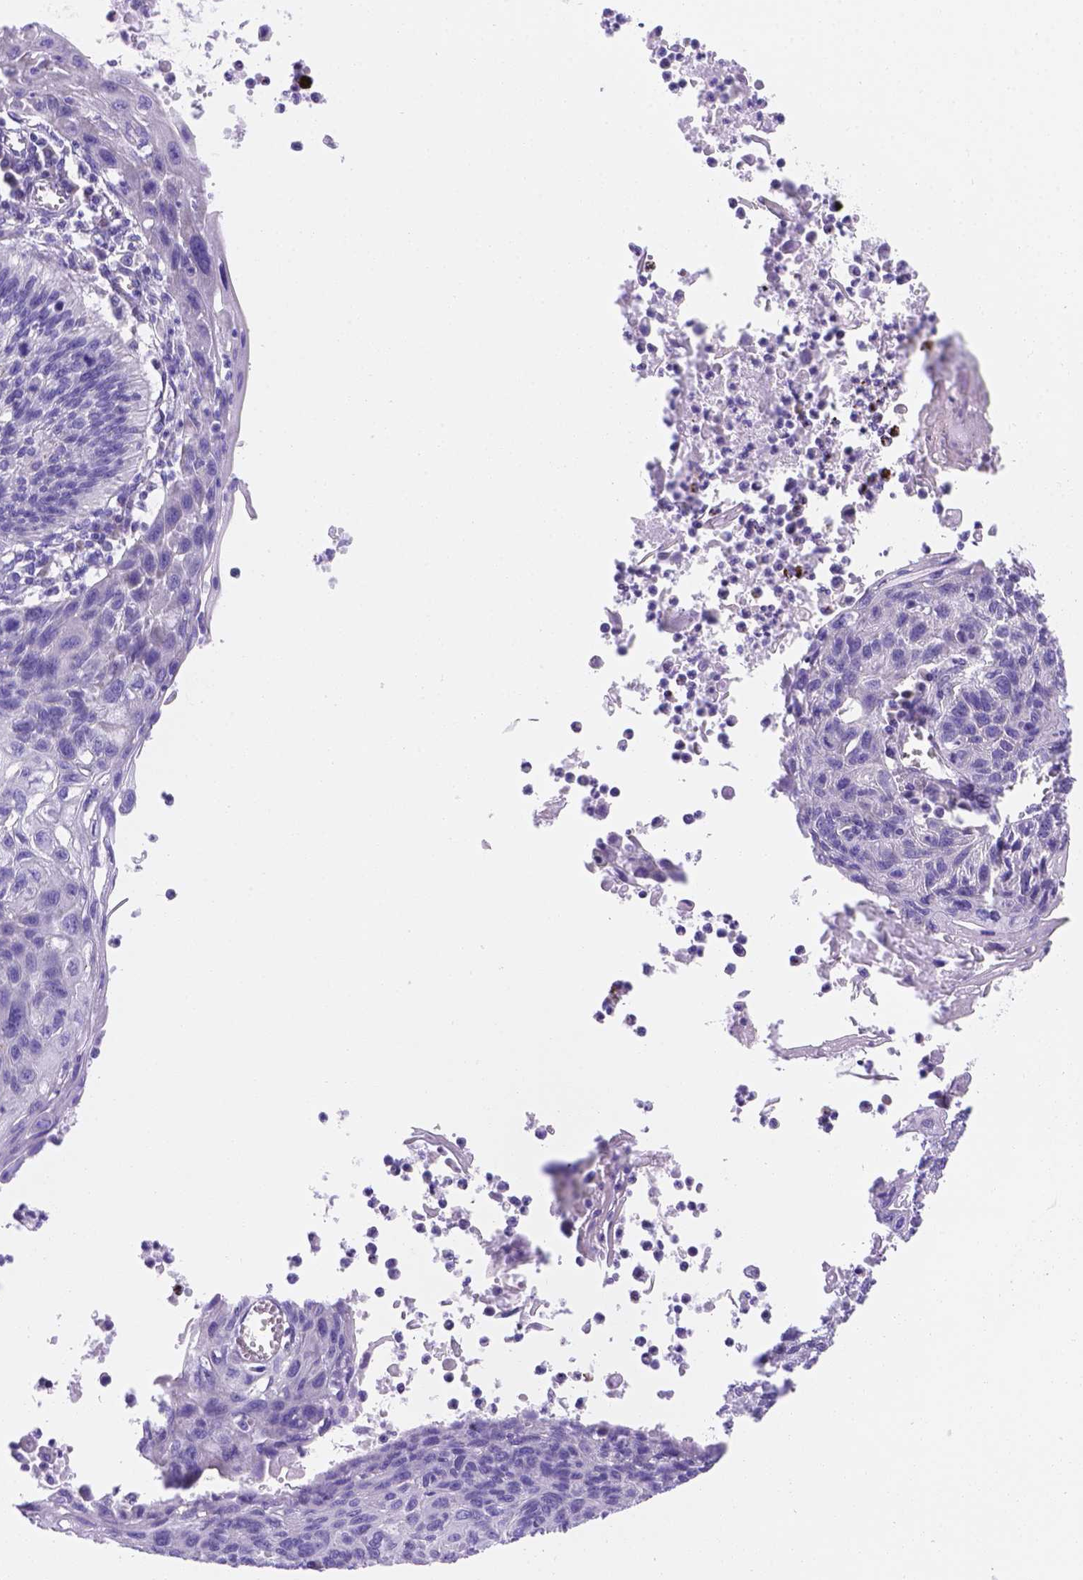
{"staining": {"intensity": "negative", "quantity": "none", "location": "none"}, "tissue": "lung cancer", "cell_type": "Tumor cells", "image_type": "cancer", "snomed": [{"axis": "morphology", "description": "Squamous cell carcinoma, NOS"}, {"axis": "topography", "description": "Lung"}], "caption": "Histopathology image shows no significant protein staining in tumor cells of squamous cell carcinoma (lung).", "gene": "MLN", "patient": {"sex": "male", "age": 78}}